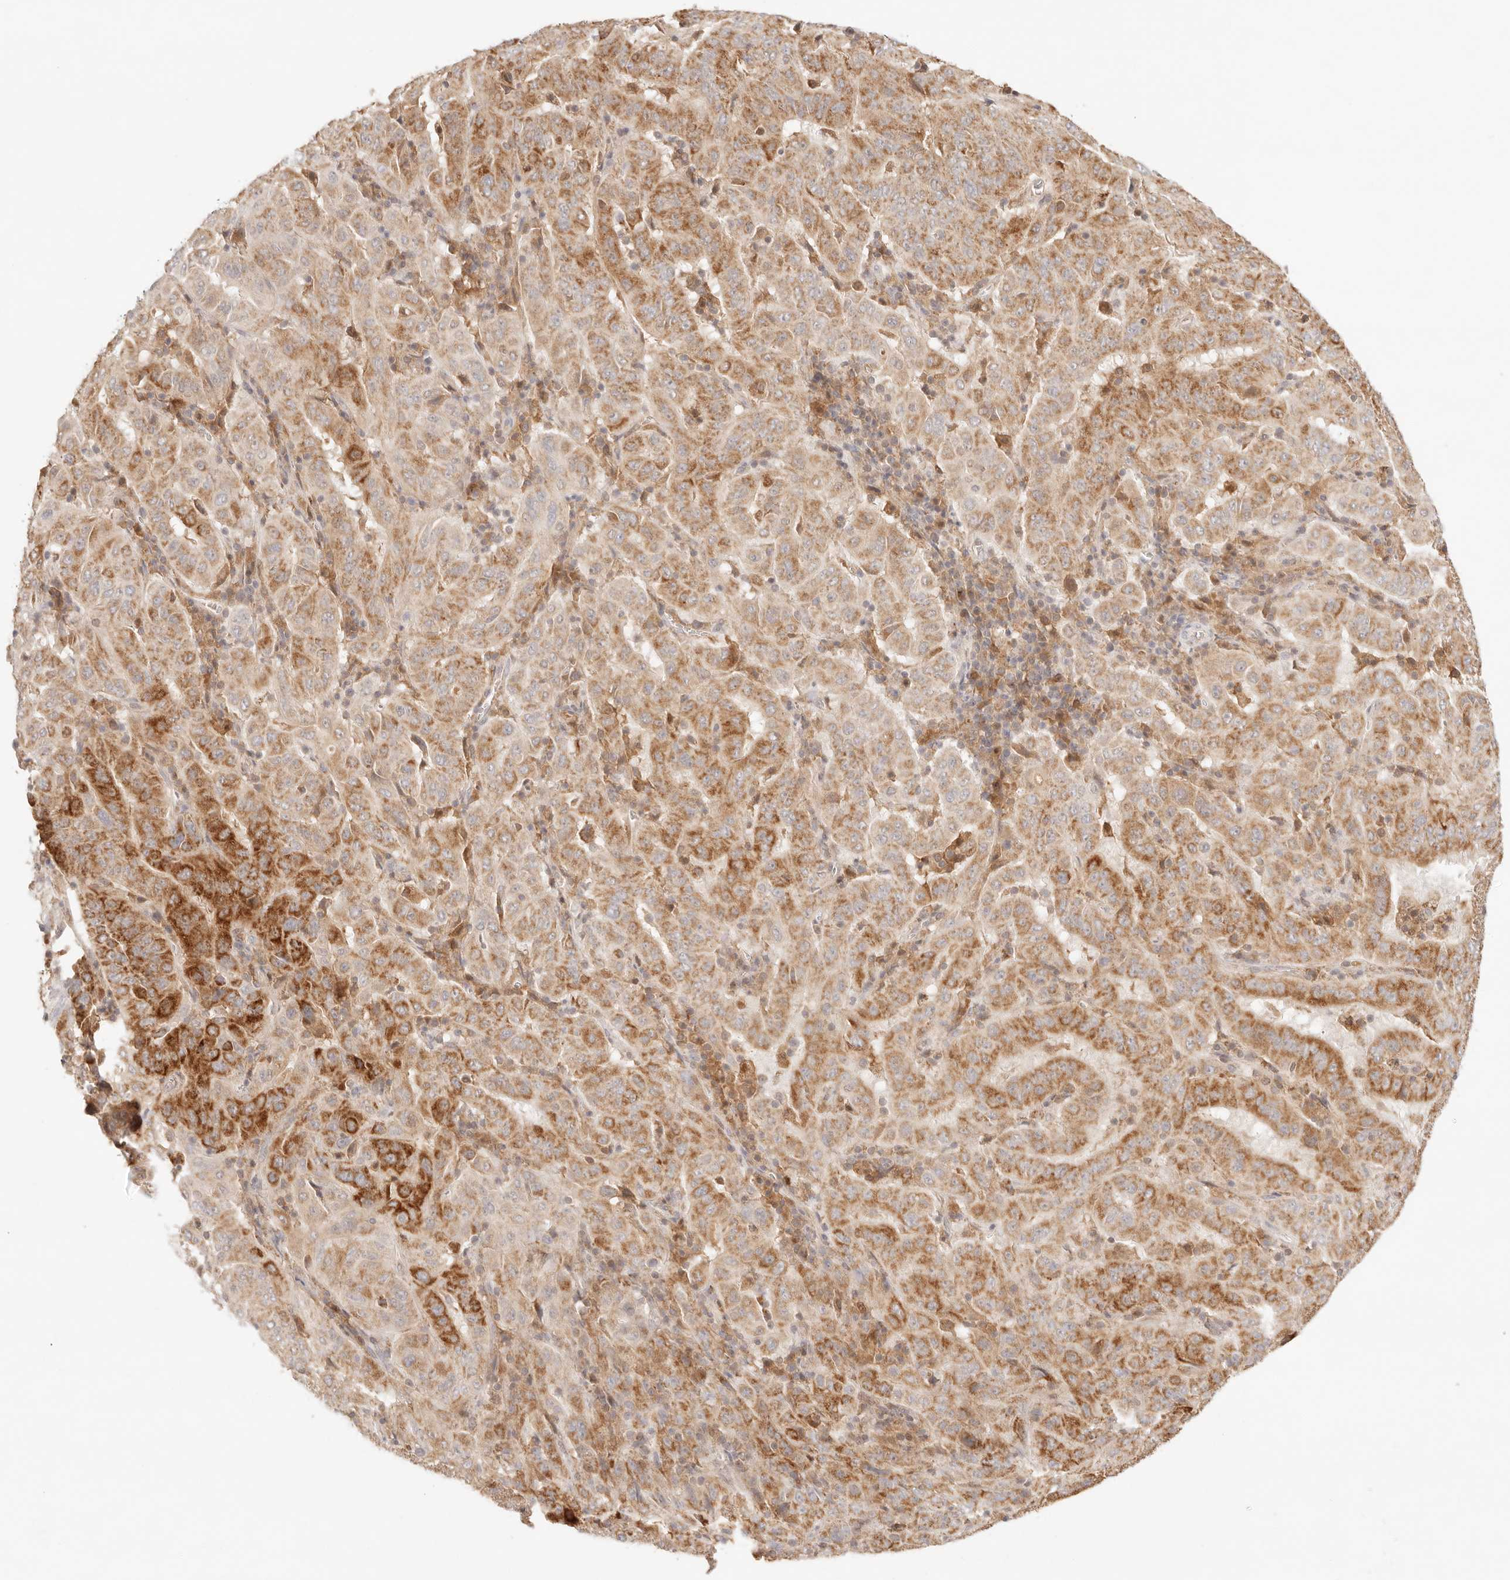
{"staining": {"intensity": "moderate", "quantity": ">75%", "location": "cytoplasmic/membranous"}, "tissue": "pancreatic cancer", "cell_type": "Tumor cells", "image_type": "cancer", "snomed": [{"axis": "morphology", "description": "Adenocarcinoma, NOS"}, {"axis": "topography", "description": "Pancreas"}], "caption": "Pancreatic adenocarcinoma stained for a protein (brown) displays moderate cytoplasmic/membranous positive staining in approximately >75% of tumor cells.", "gene": "COA6", "patient": {"sex": "male", "age": 63}}